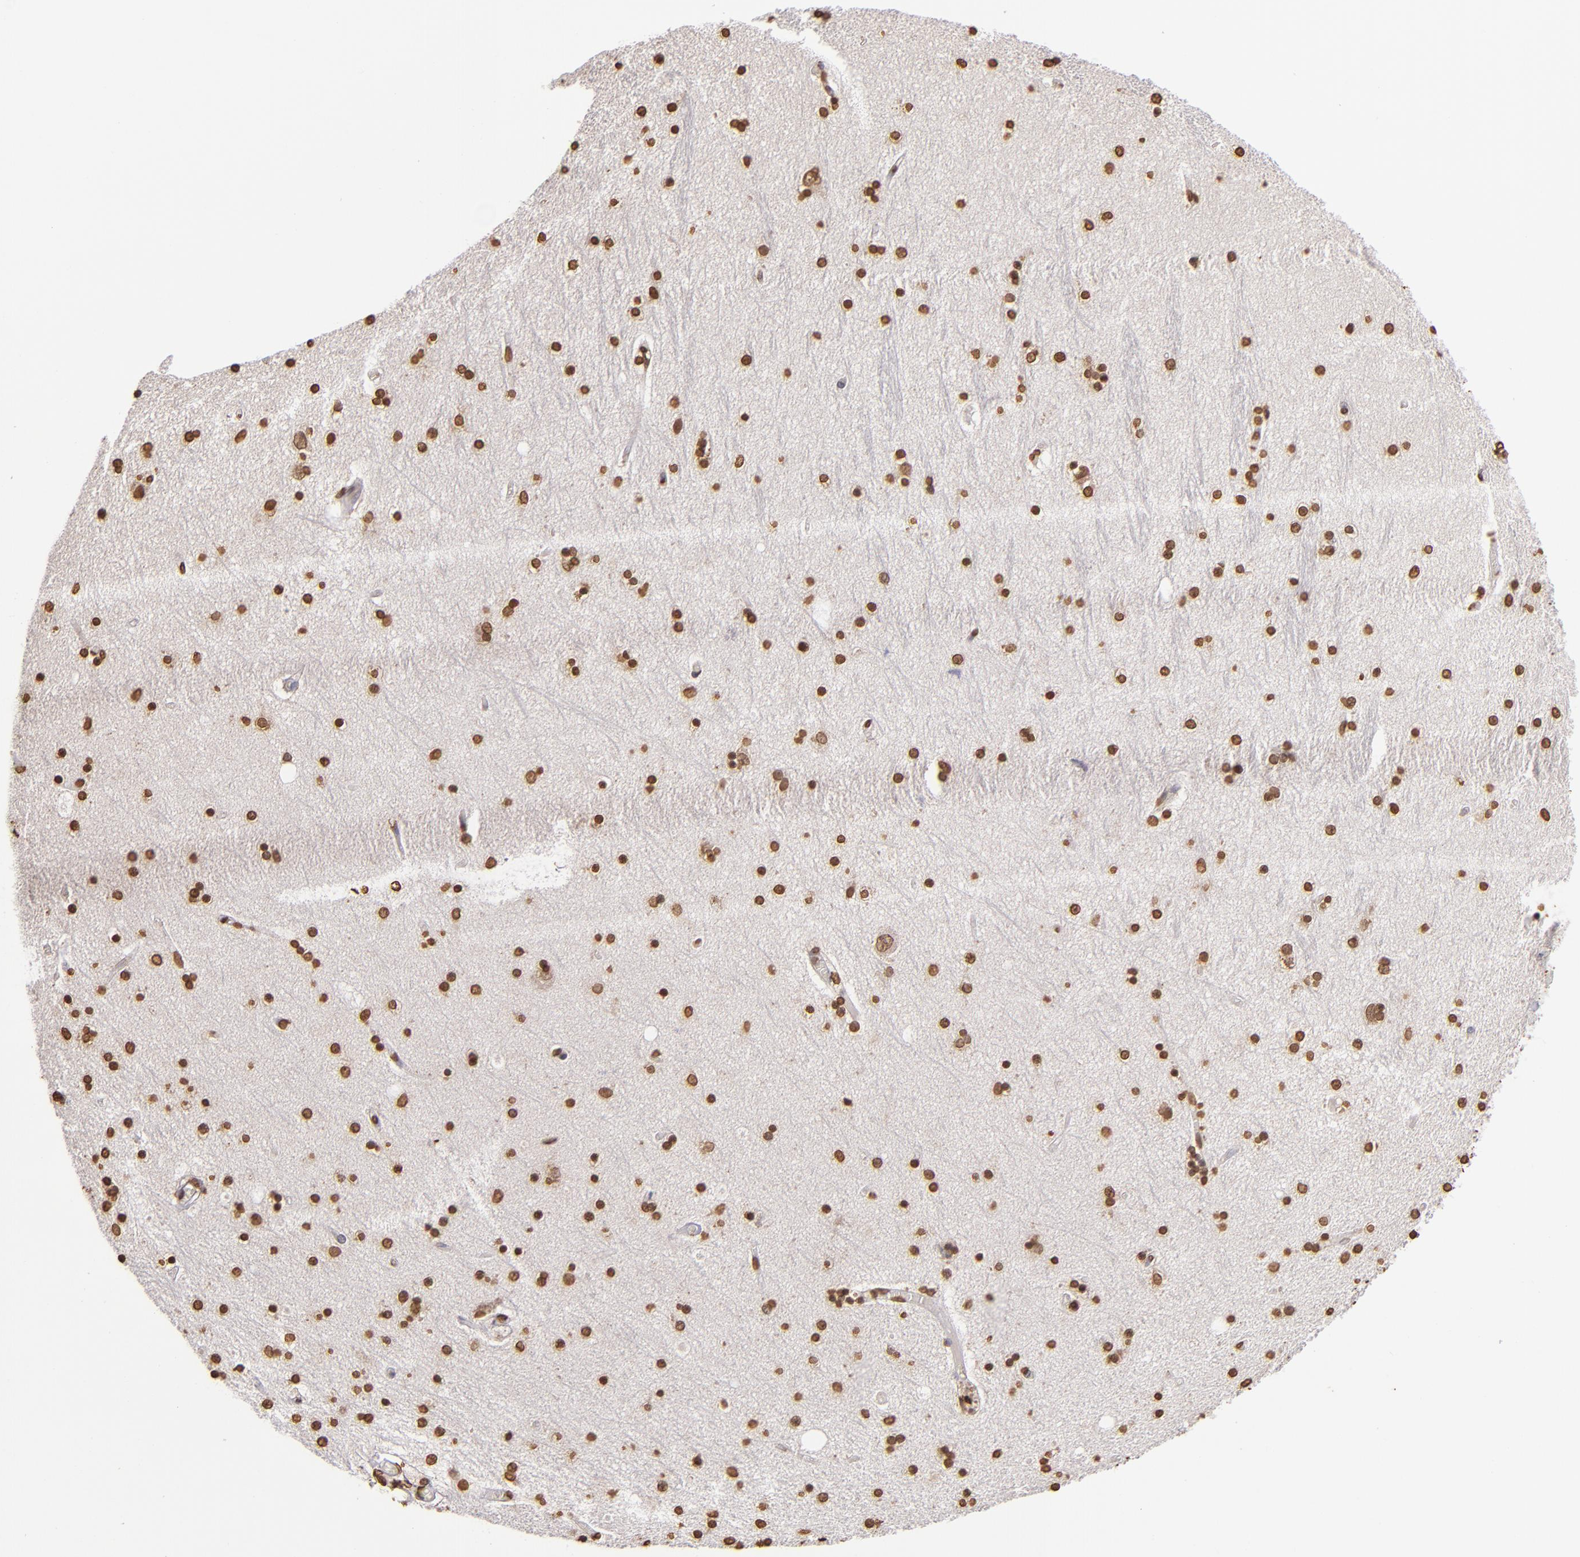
{"staining": {"intensity": "strong", "quantity": ">75%", "location": "nuclear"}, "tissue": "hippocampus", "cell_type": "Glial cells", "image_type": "normal", "snomed": [{"axis": "morphology", "description": "Normal tissue, NOS"}, {"axis": "topography", "description": "Hippocampus"}], "caption": "Normal hippocampus demonstrates strong nuclear staining in approximately >75% of glial cells.", "gene": "LBX1", "patient": {"sex": "female", "age": 54}}